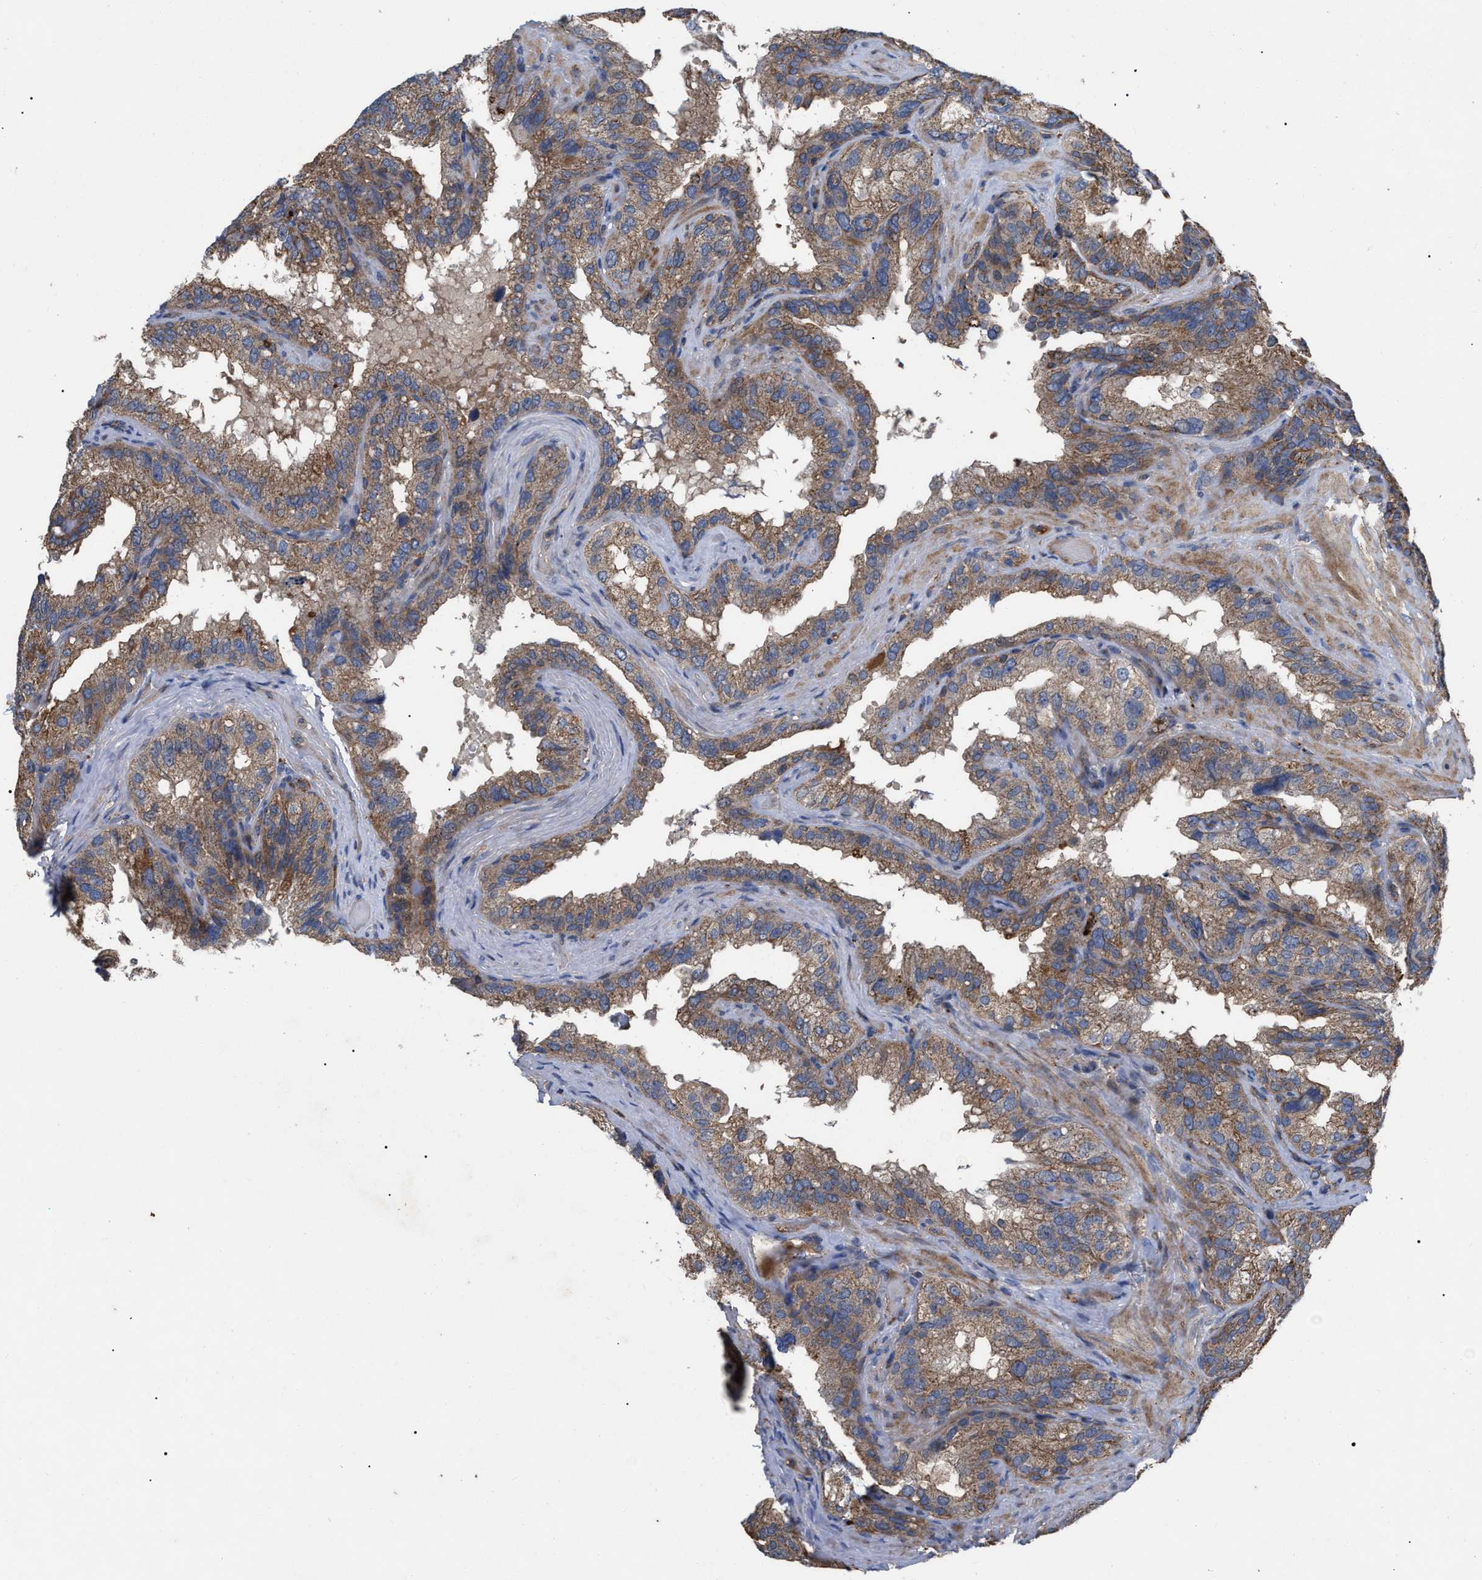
{"staining": {"intensity": "moderate", "quantity": ">75%", "location": "cytoplasmic/membranous"}, "tissue": "seminal vesicle", "cell_type": "Glandular cells", "image_type": "normal", "snomed": [{"axis": "morphology", "description": "Normal tissue, NOS"}, {"axis": "topography", "description": "Seminal veicle"}], "caption": "A photomicrograph showing moderate cytoplasmic/membranous staining in approximately >75% of glandular cells in unremarkable seminal vesicle, as visualized by brown immunohistochemical staining.", "gene": "FAM171A2", "patient": {"sex": "male", "age": 68}}